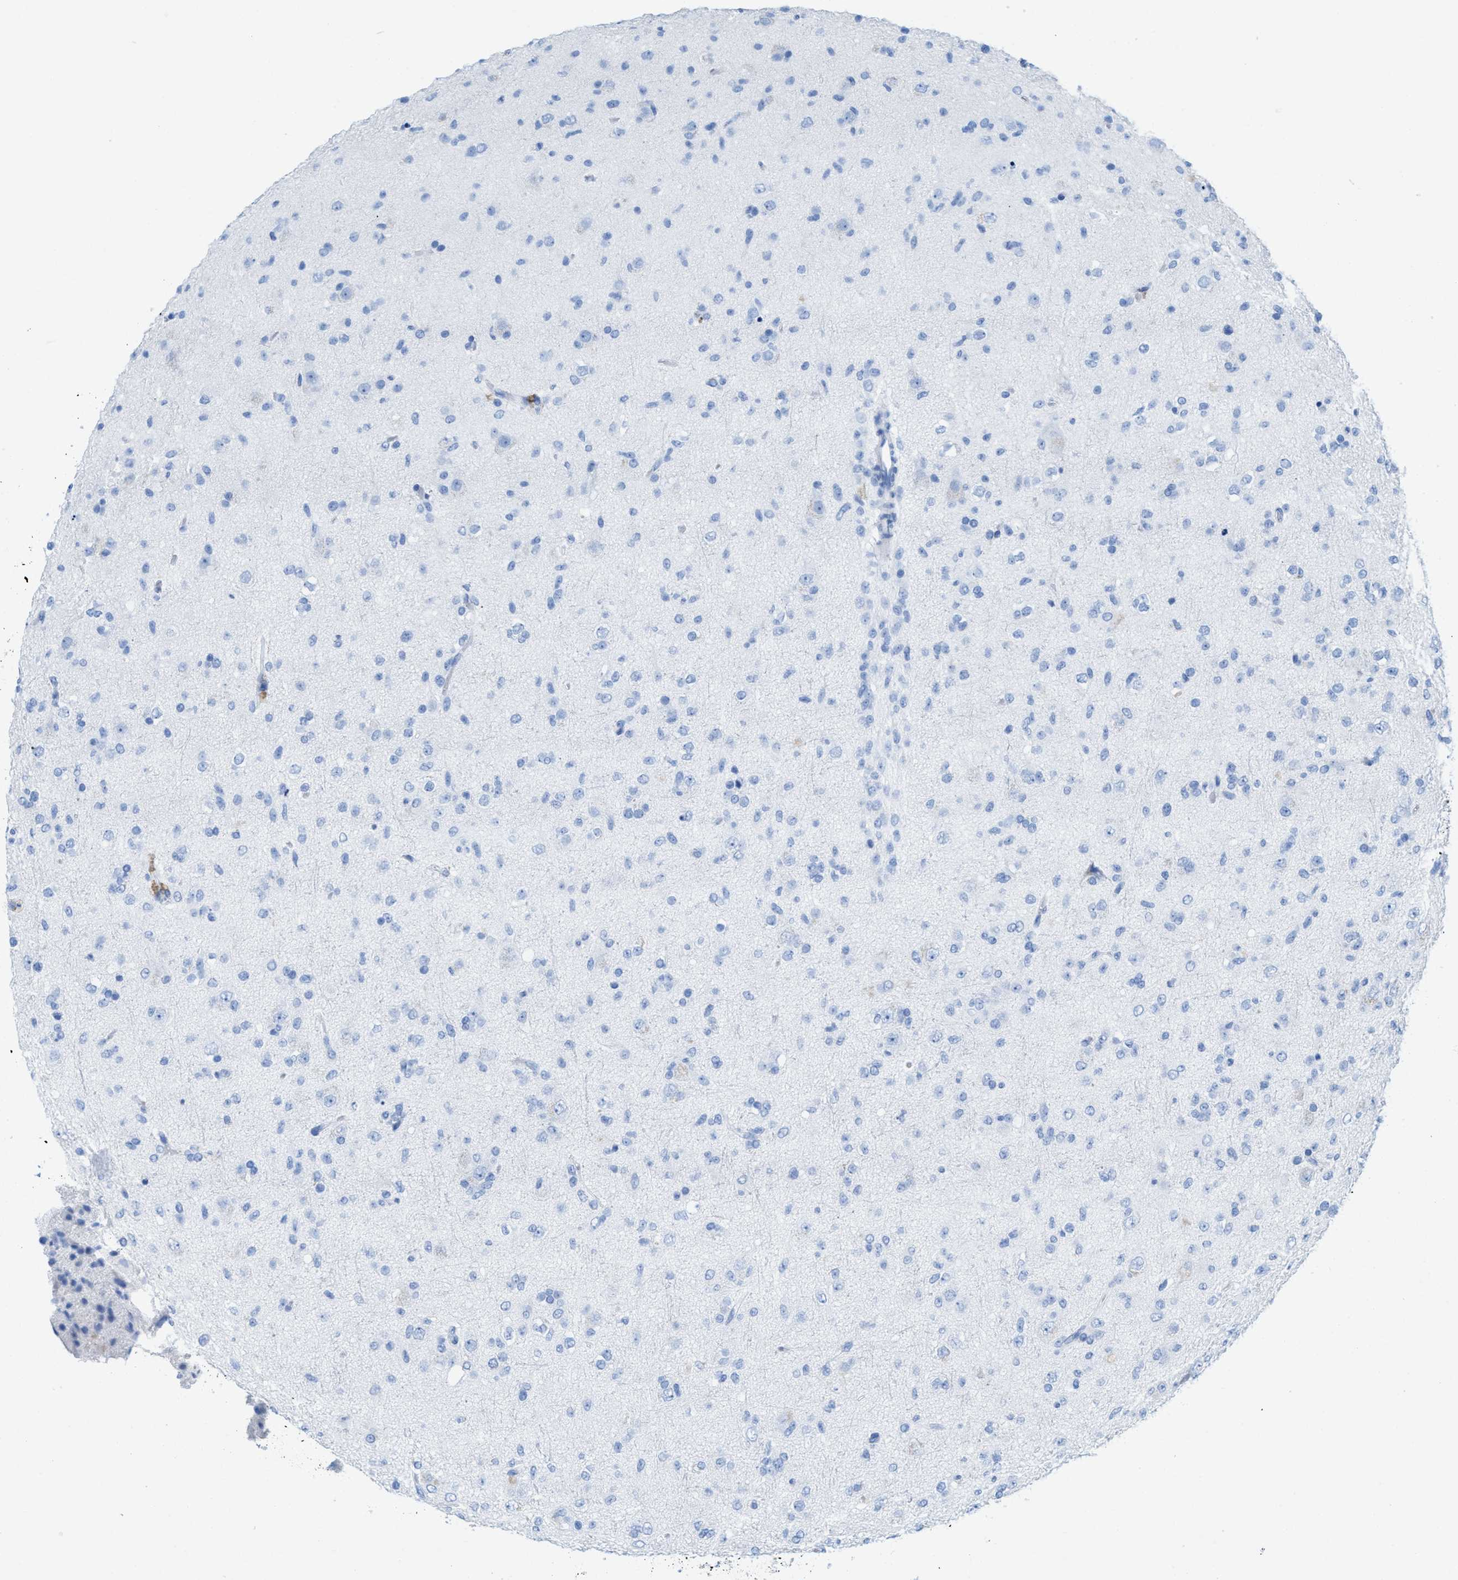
{"staining": {"intensity": "negative", "quantity": "none", "location": "none"}, "tissue": "glioma", "cell_type": "Tumor cells", "image_type": "cancer", "snomed": [{"axis": "morphology", "description": "Glioma, malignant, Low grade"}, {"axis": "topography", "description": "Brain"}], "caption": "This is an immunohistochemistry histopathology image of human low-grade glioma (malignant). There is no positivity in tumor cells.", "gene": "ANKFN1", "patient": {"sex": "male", "age": 65}}